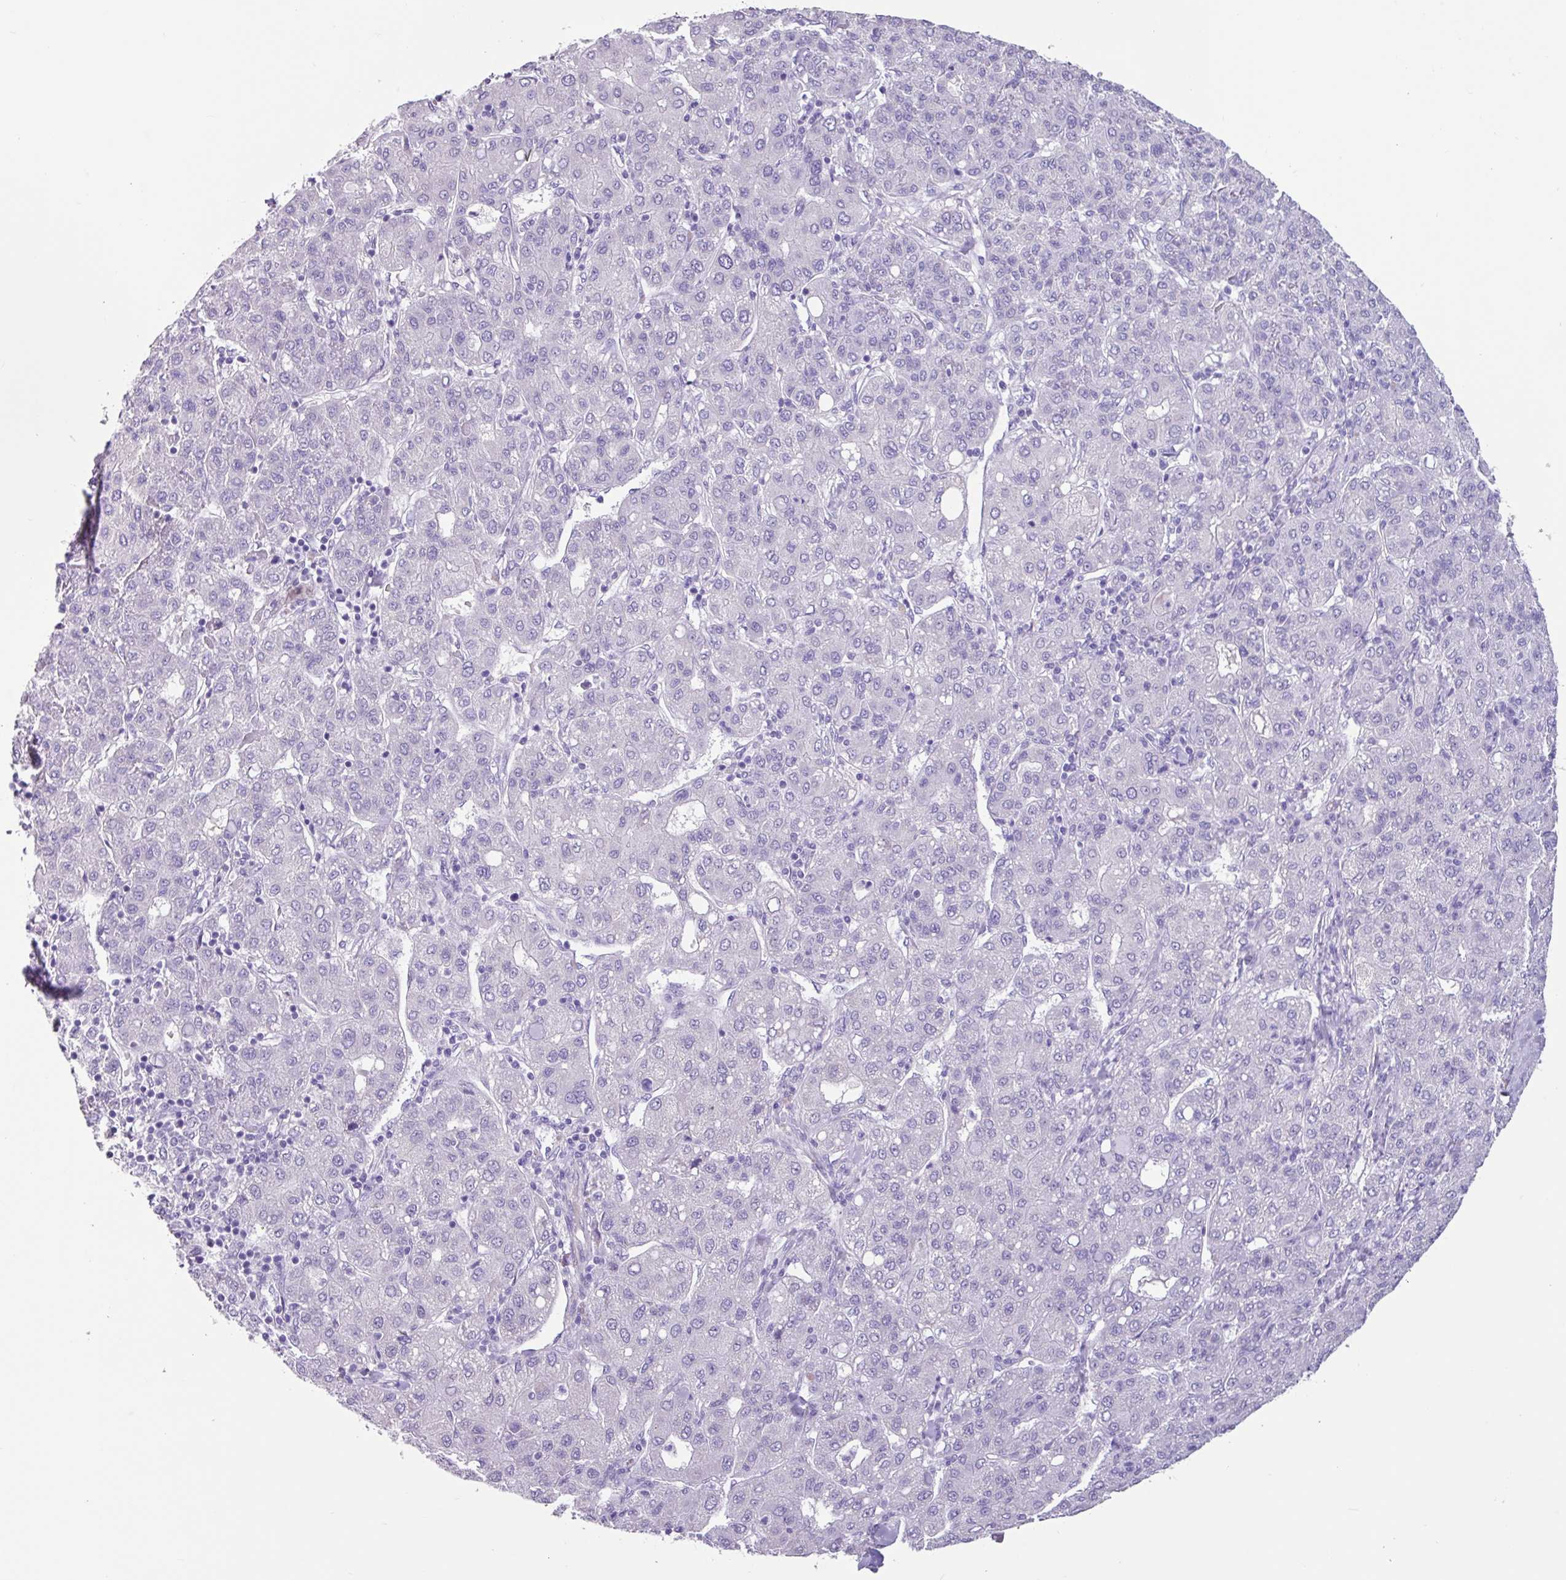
{"staining": {"intensity": "negative", "quantity": "none", "location": "none"}, "tissue": "liver cancer", "cell_type": "Tumor cells", "image_type": "cancer", "snomed": [{"axis": "morphology", "description": "Carcinoma, Hepatocellular, NOS"}, {"axis": "topography", "description": "Liver"}], "caption": "The image exhibits no significant staining in tumor cells of liver hepatocellular carcinoma.", "gene": "OTX1", "patient": {"sex": "male", "age": 65}}